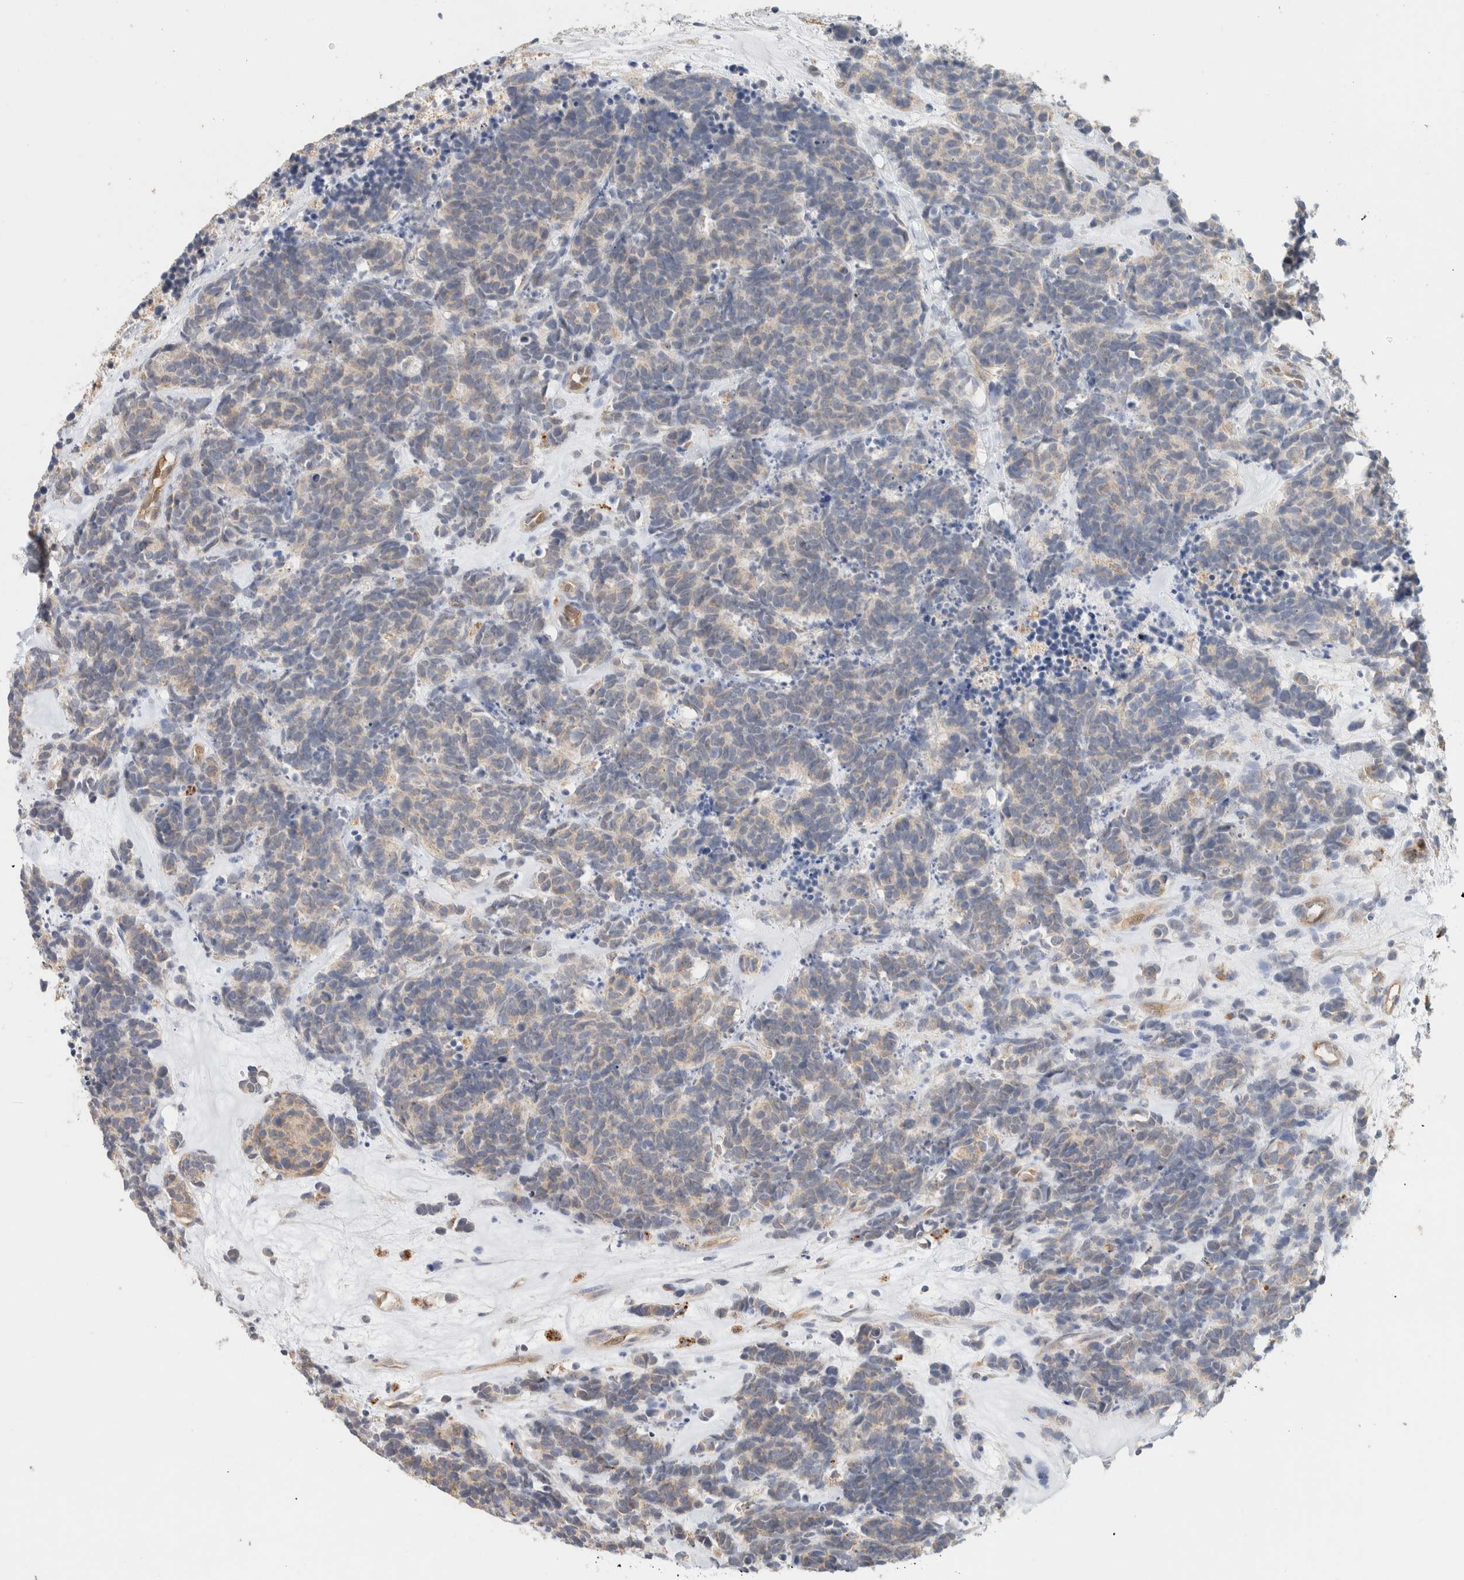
{"staining": {"intensity": "negative", "quantity": "none", "location": "none"}, "tissue": "carcinoid", "cell_type": "Tumor cells", "image_type": "cancer", "snomed": [{"axis": "morphology", "description": "Carcinoma, NOS"}, {"axis": "morphology", "description": "Carcinoid, malignant, NOS"}, {"axis": "topography", "description": "Urinary bladder"}], "caption": "A high-resolution micrograph shows immunohistochemistry staining of carcinoma, which demonstrates no significant expression in tumor cells.", "gene": "CA13", "patient": {"sex": "male", "age": 57}}